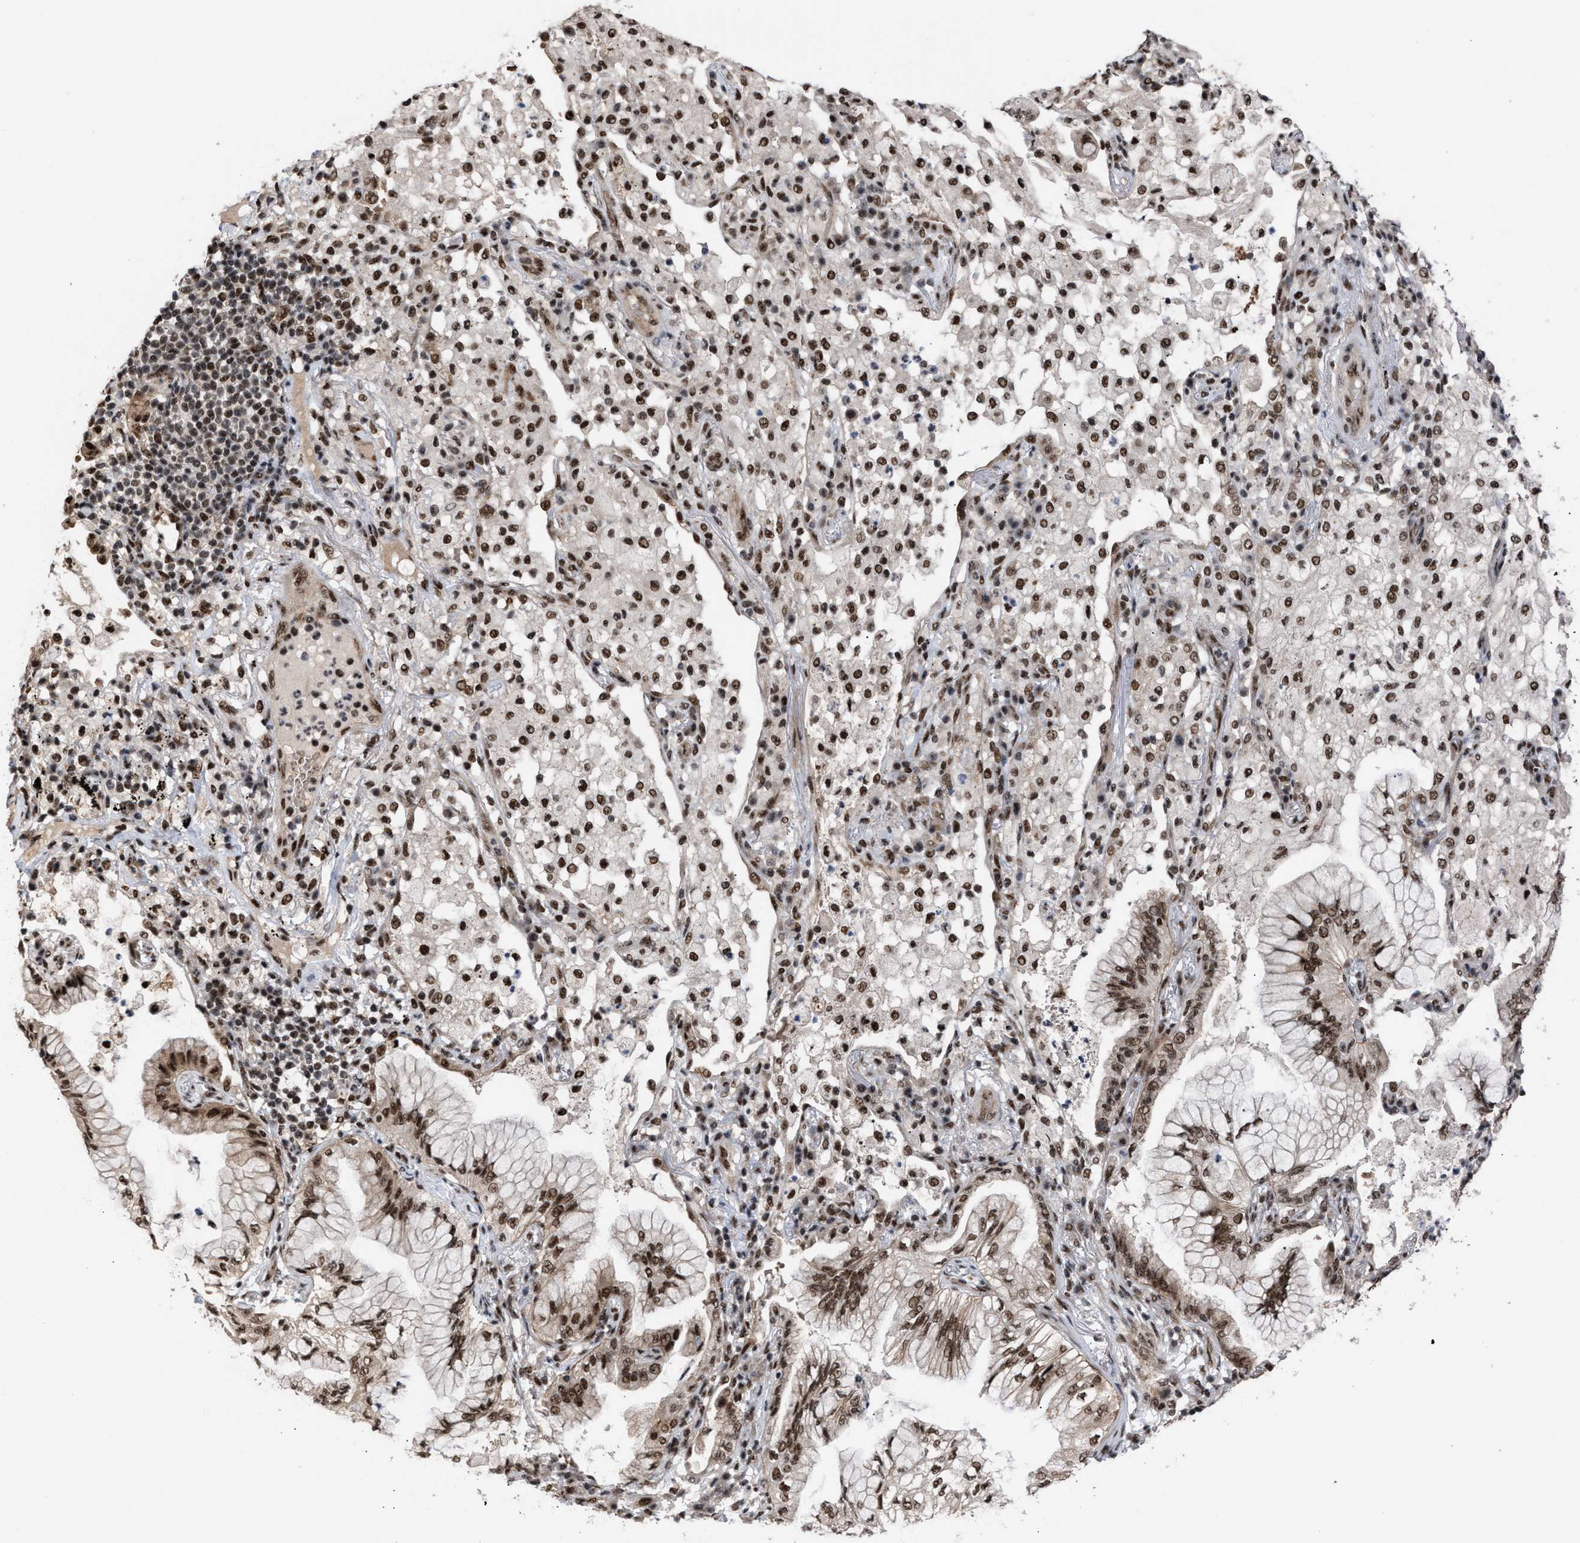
{"staining": {"intensity": "strong", "quantity": ">75%", "location": "cytoplasmic/membranous,nuclear"}, "tissue": "lung cancer", "cell_type": "Tumor cells", "image_type": "cancer", "snomed": [{"axis": "morphology", "description": "Adenocarcinoma, NOS"}, {"axis": "topography", "description": "Lung"}], "caption": "Lung cancer stained for a protein displays strong cytoplasmic/membranous and nuclear positivity in tumor cells.", "gene": "EIF4A3", "patient": {"sex": "female", "age": 70}}